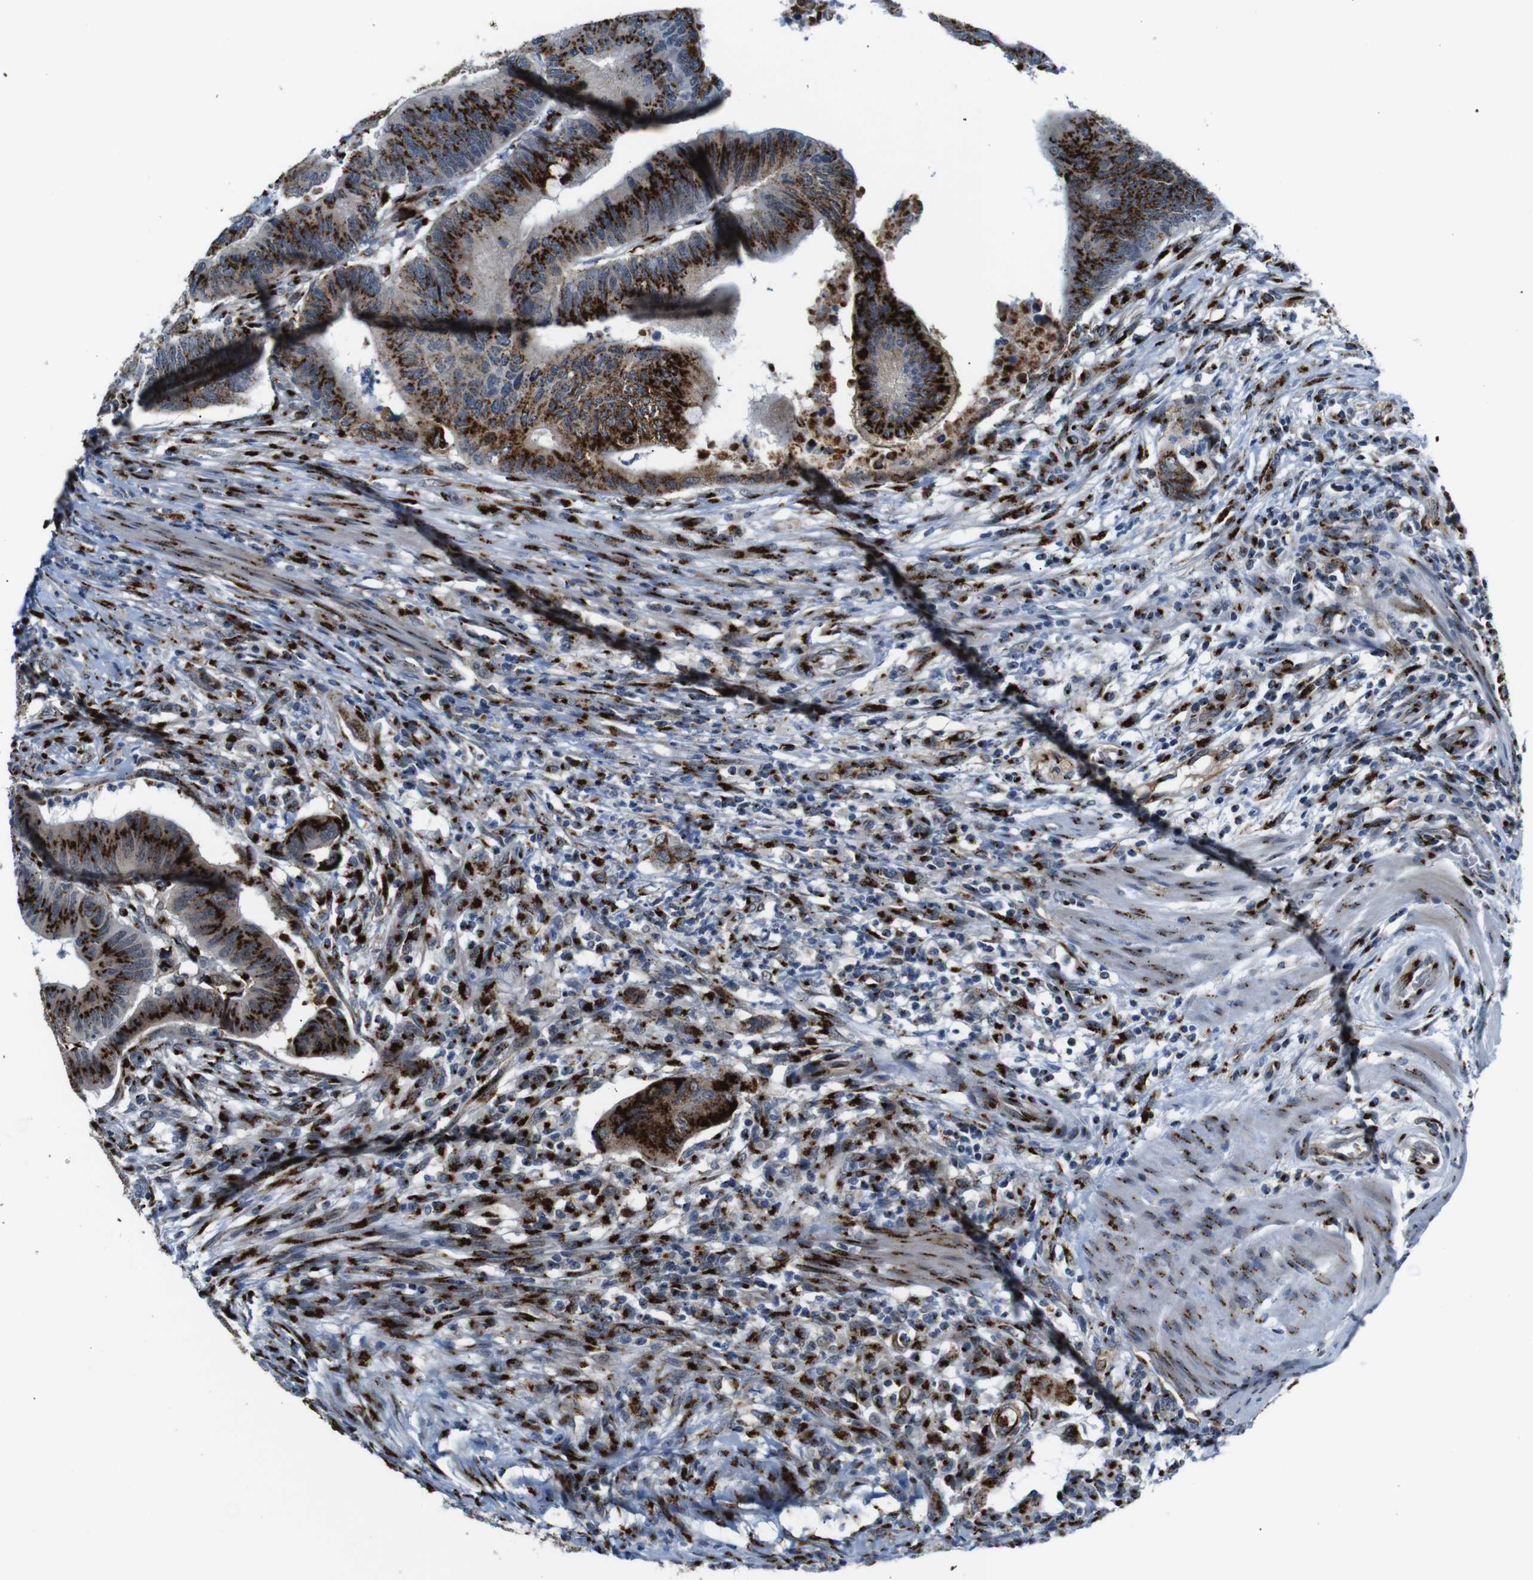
{"staining": {"intensity": "strong", "quantity": ">75%", "location": "cytoplasmic/membranous"}, "tissue": "colorectal cancer", "cell_type": "Tumor cells", "image_type": "cancer", "snomed": [{"axis": "morphology", "description": "Normal tissue, NOS"}, {"axis": "morphology", "description": "Adenocarcinoma, NOS"}, {"axis": "topography", "description": "Rectum"}, {"axis": "topography", "description": "Peripheral nerve tissue"}], "caption": "Colorectal cancer (adenocarcinoma) tissue demonstrates strong cytoplasmic/membranous expression in about >75% of tumor cells, visualized by immunohistochemistry. (DAB IHC with brightfield microscopy, high magnification).", "gene": "TGOLN2", "patient": {"sex": "male", "age": 92}}